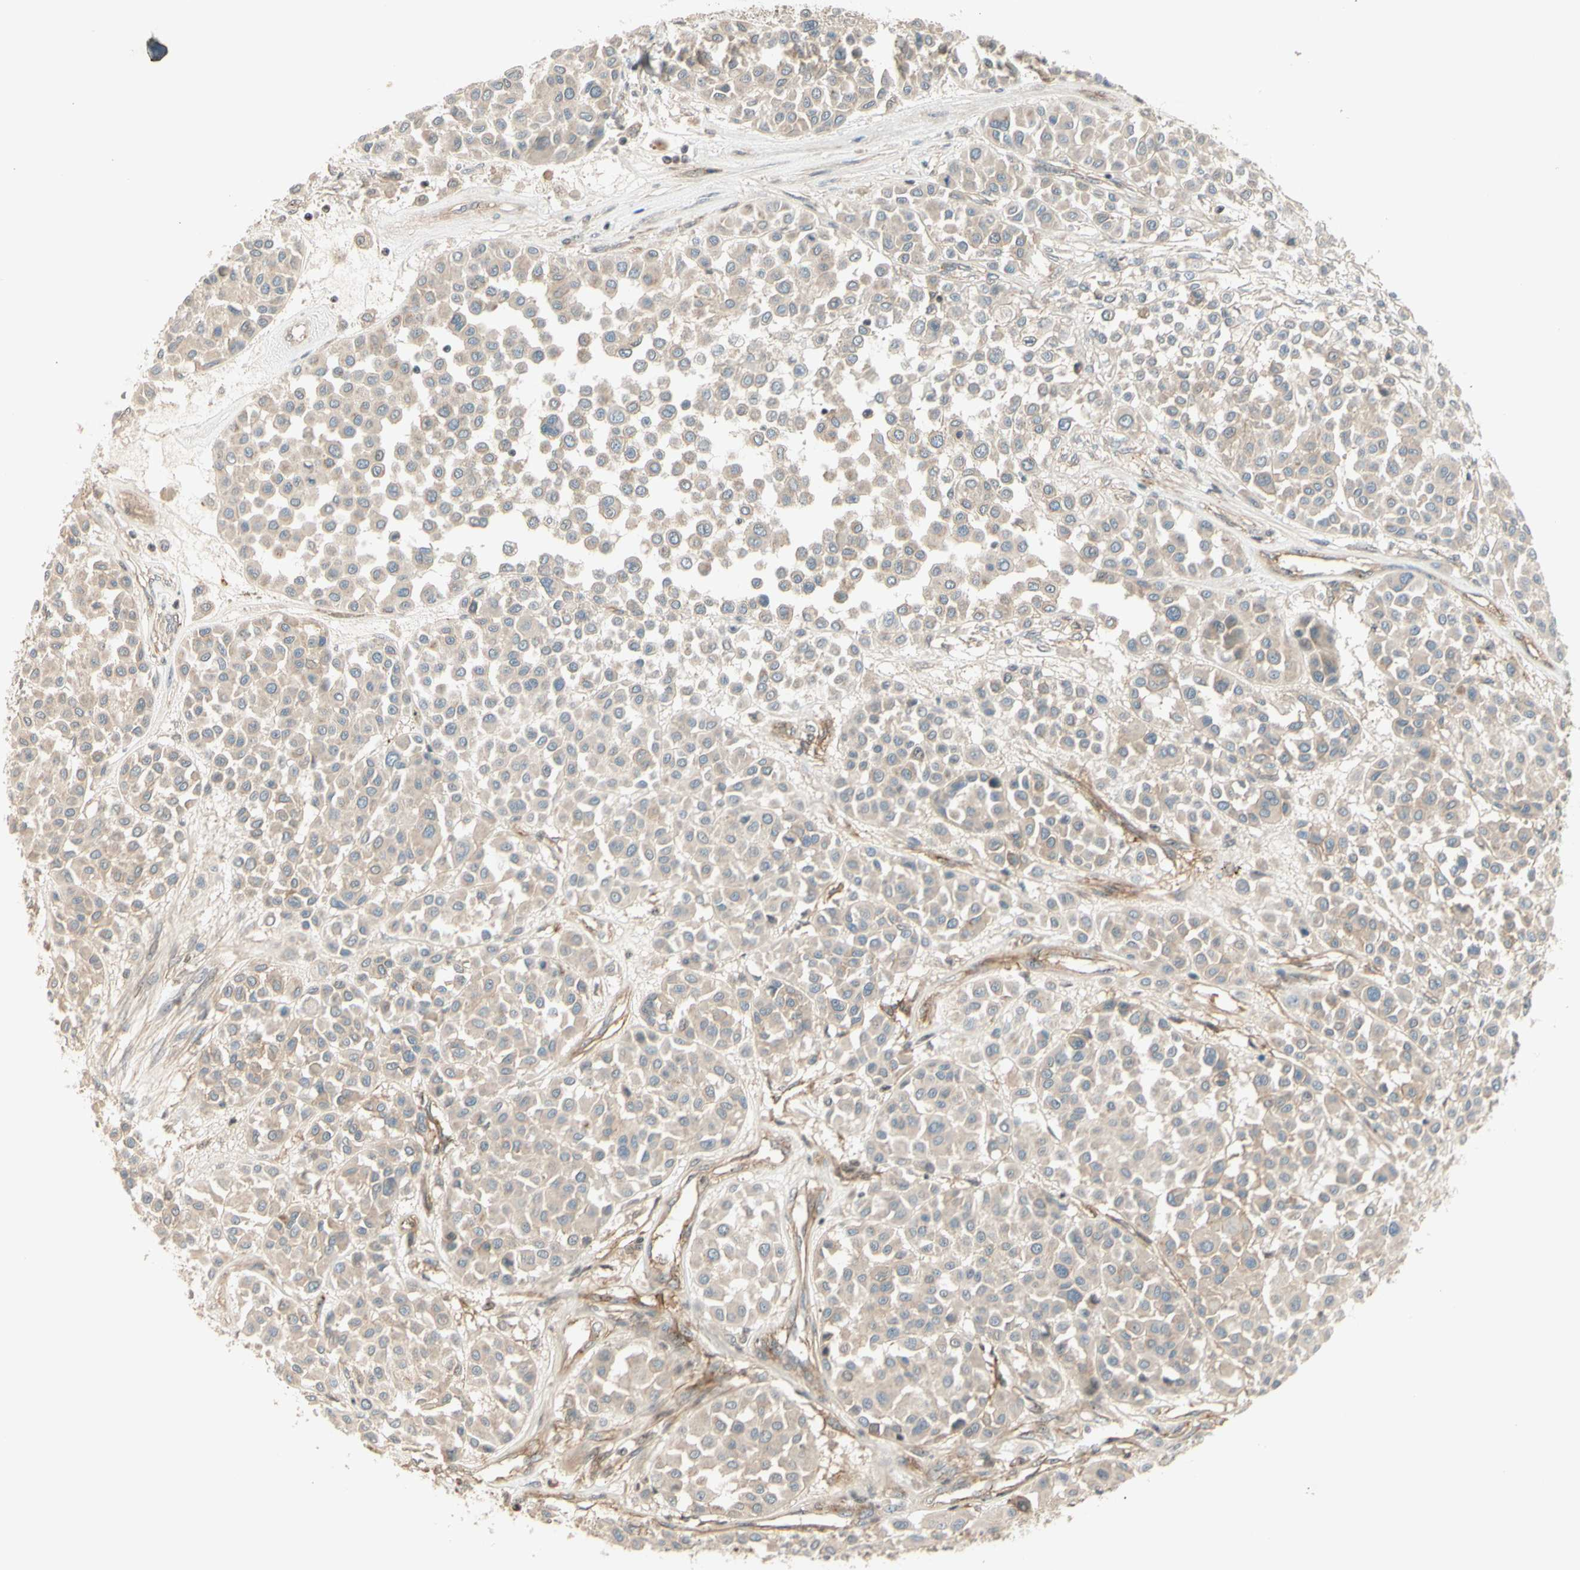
{"staining": {"intensity": "weak", "quantity": ">75%", "location": "cytoplasmic/membranous"}, "tissue": "melanoma", "cell_type": "Tumor cells", "image_type": "cancer", "snomed": [{"axis": "morphology", "description": "Malignant melanoma, Metastatic site"}, {"axis": "topography", "description": "Soft tissue"}], "caption": "Immunohistochemistry image of human melanoma stained for a protein (brown), which exhibits low levels of weak cytoplasmic/membranous positivity in about >75% of tumor cells.", "gene": "NFYA", "patient": {"sex": "male", "age": 41}}